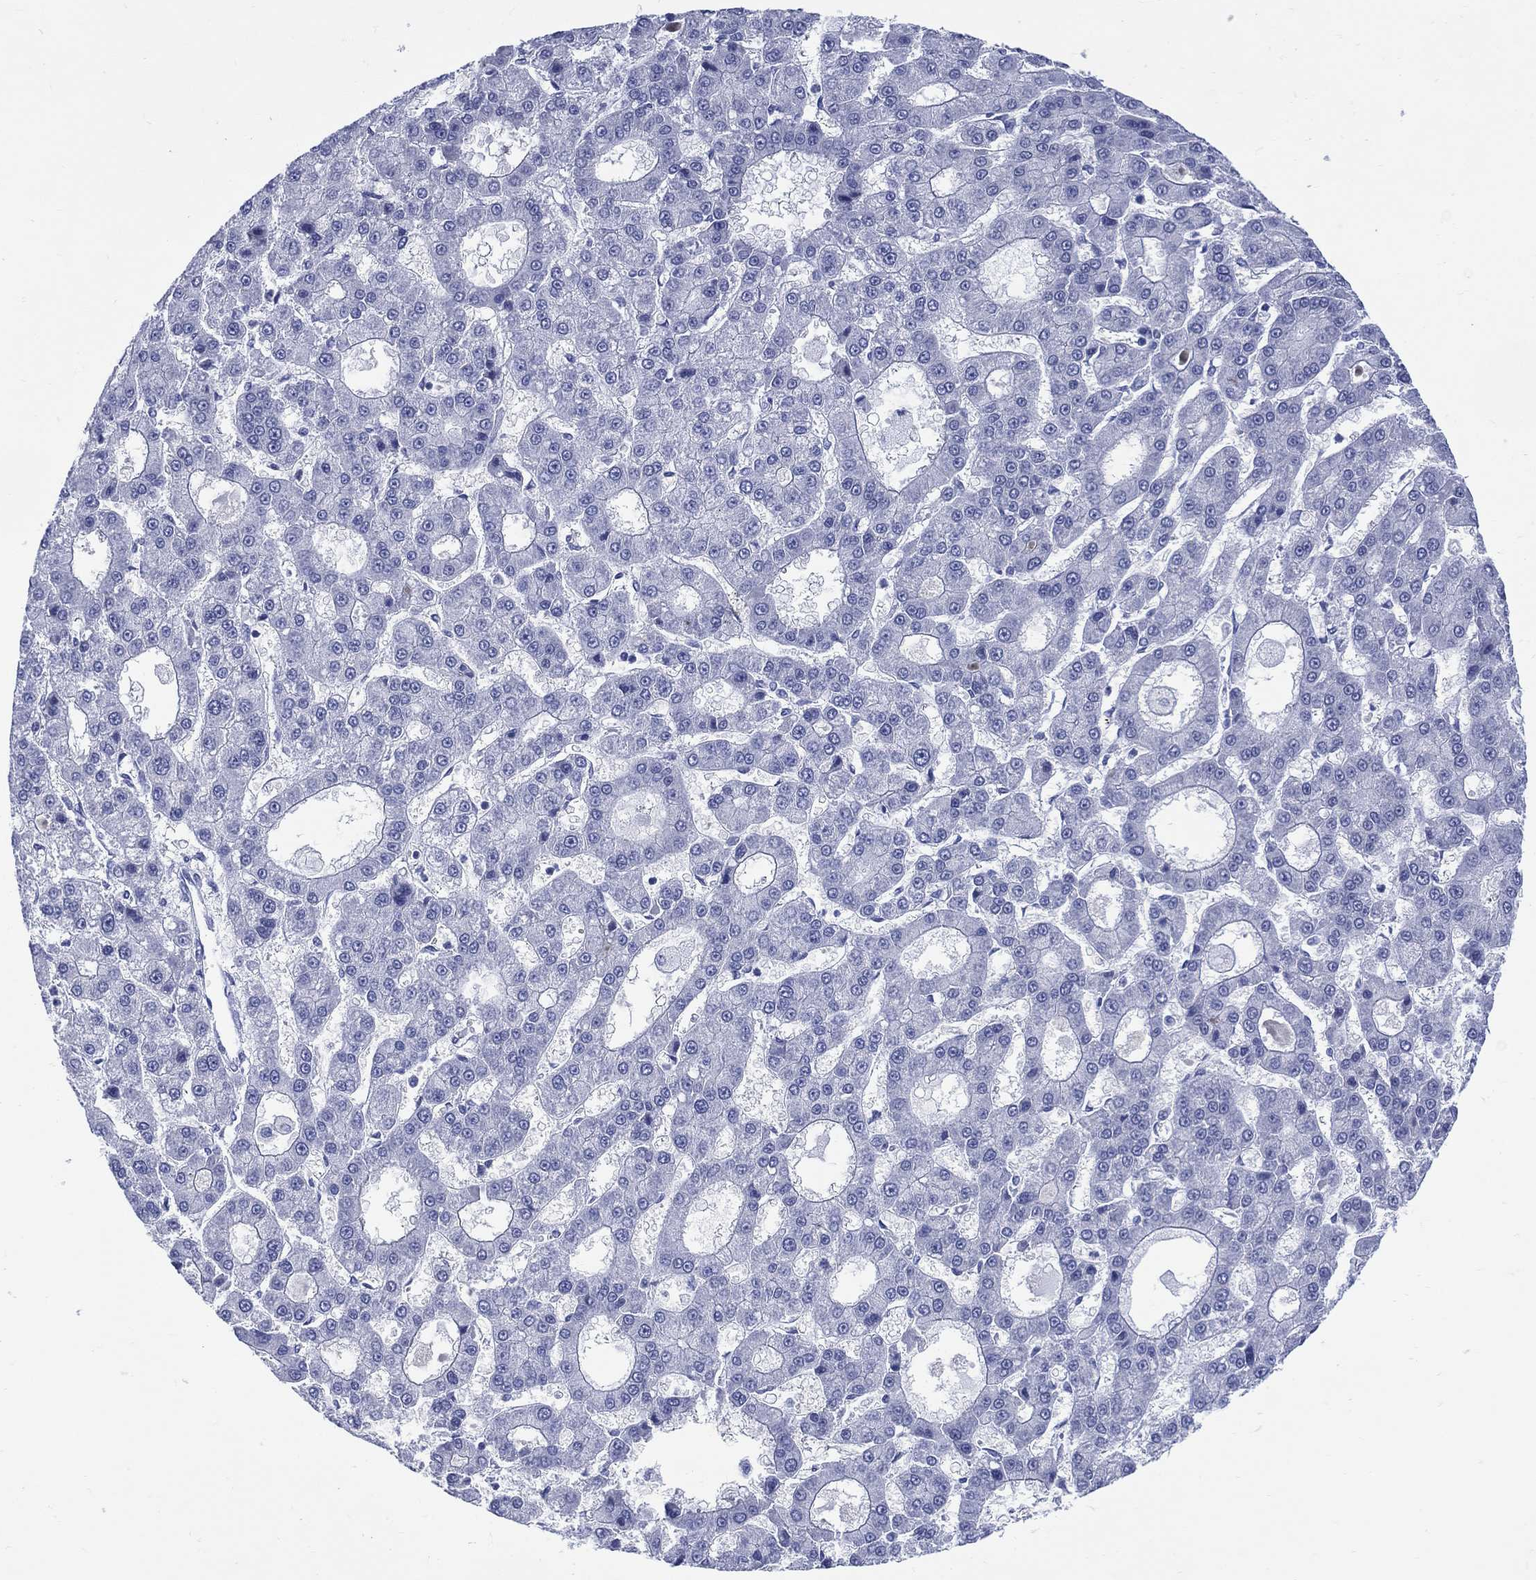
{"staining": {"intensity": "negative", "quantity": "none", "location": "none"}, "tissue": "liver cancer", "cell_type": "Tumor cells", "image_type": "cancer", "snomed": [{"axis": "morphology", "description": "Carcinoma, Hepatocellular, NOS"}, {"axis": "topography", "description": "Liver"}], "caption": "Tumor cells are negative for protein expression in human hepatocellular carcinoma (liver).", "gene": "LRRD1", "patient": {"sex": "male", "age": 70}}